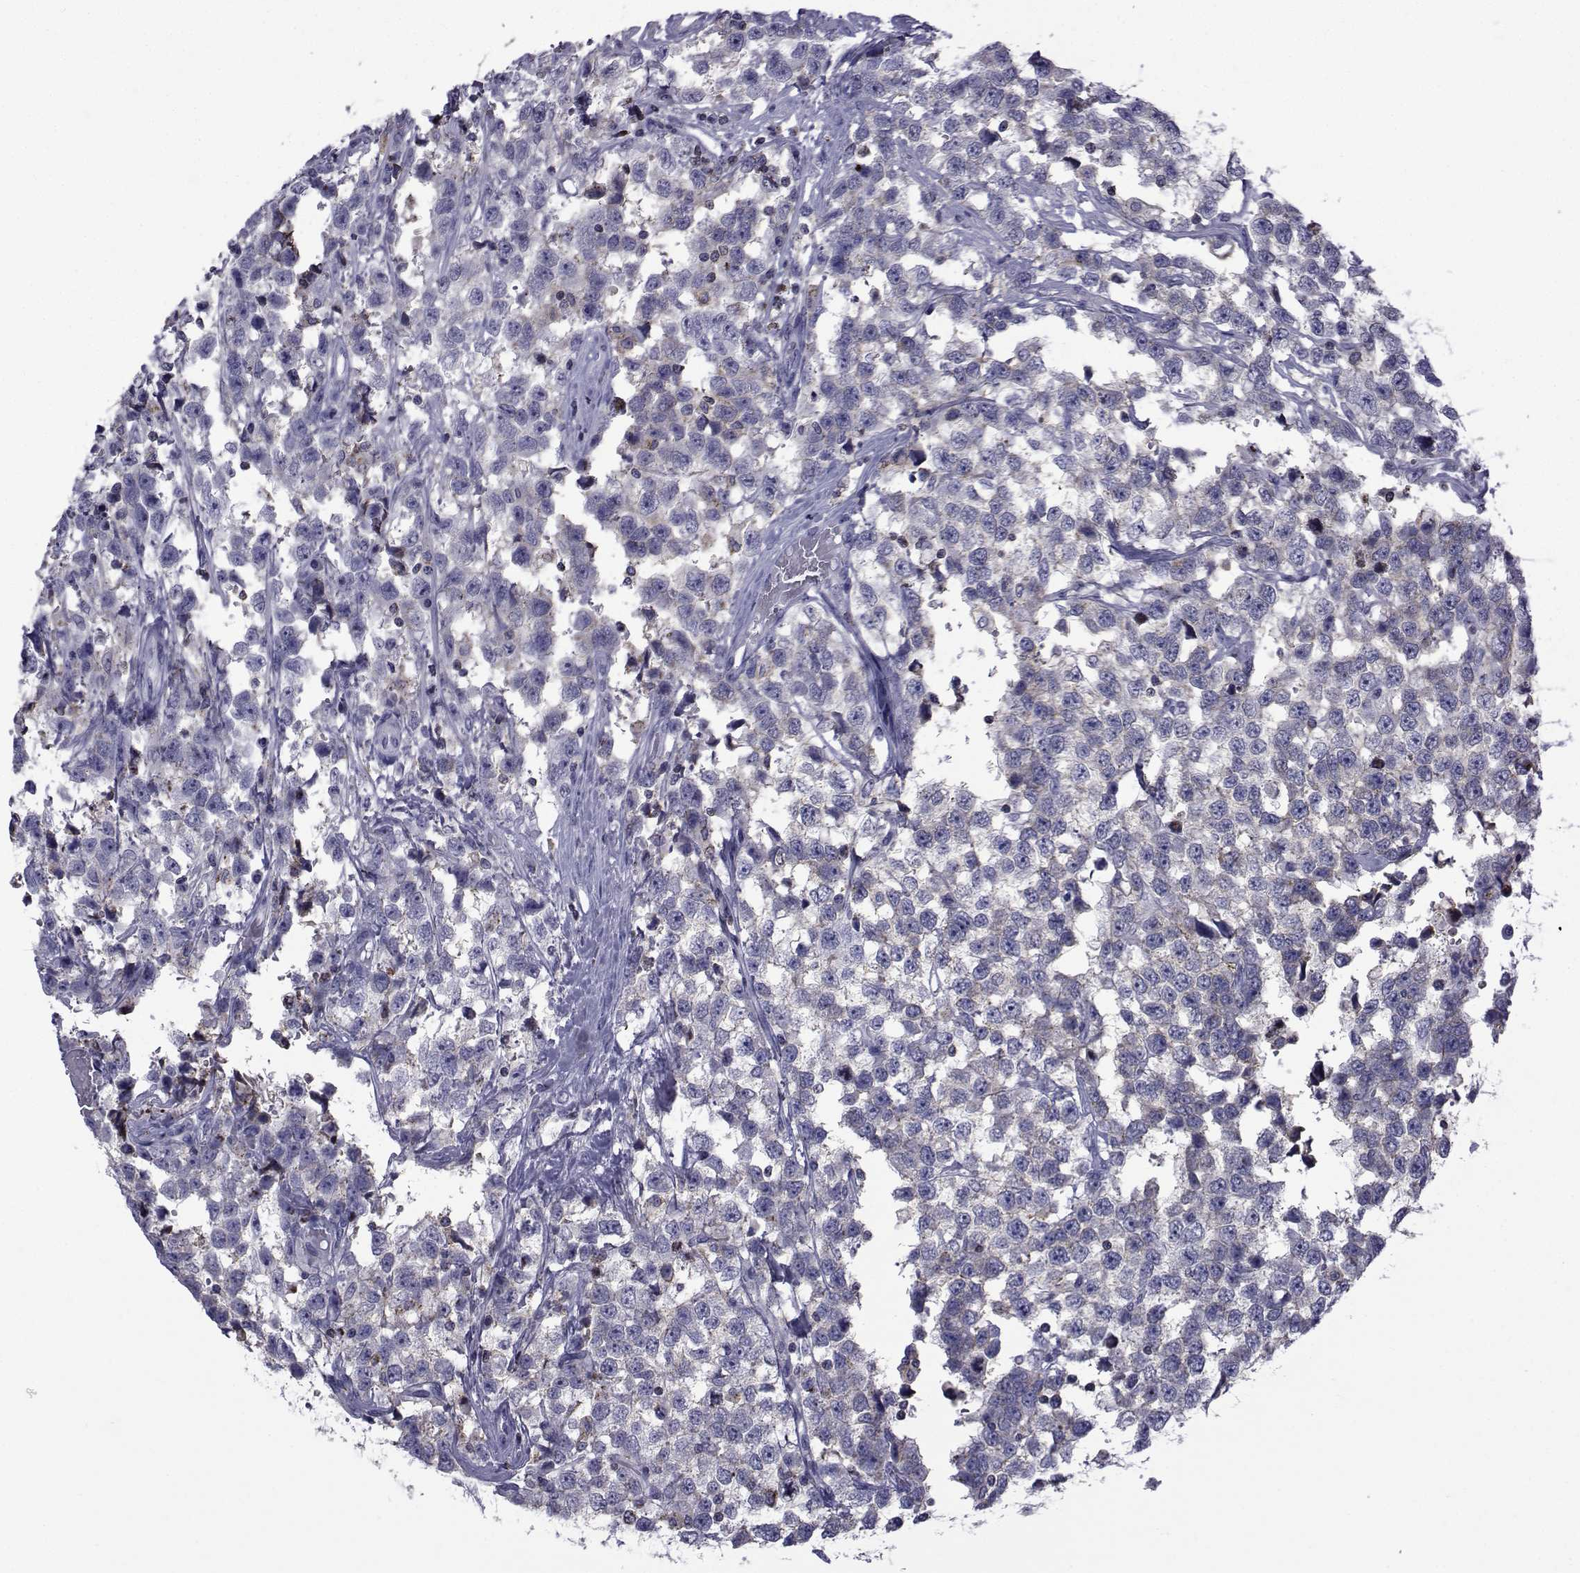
{"staining": {"intensity": "negative", "quantity": "none", "location": "none"}, "tissue": "testis cancer", "cell_type": "Tumor cells", "image_type": "cancer", "snomed": [{"axis": "morphology", "description": "Seminoma, NOS"}, {"axis": "topography", "description": "Testis"}], "caption": "Immunohistochemistry image of testis cancer stained for a protein (brown), which exhibits no staining in tumor cells. (DAB immunohistochemistry (IHC), high magnification).", "gene": "PDE6H", "patient": {"sex": "male", "age": 34}}